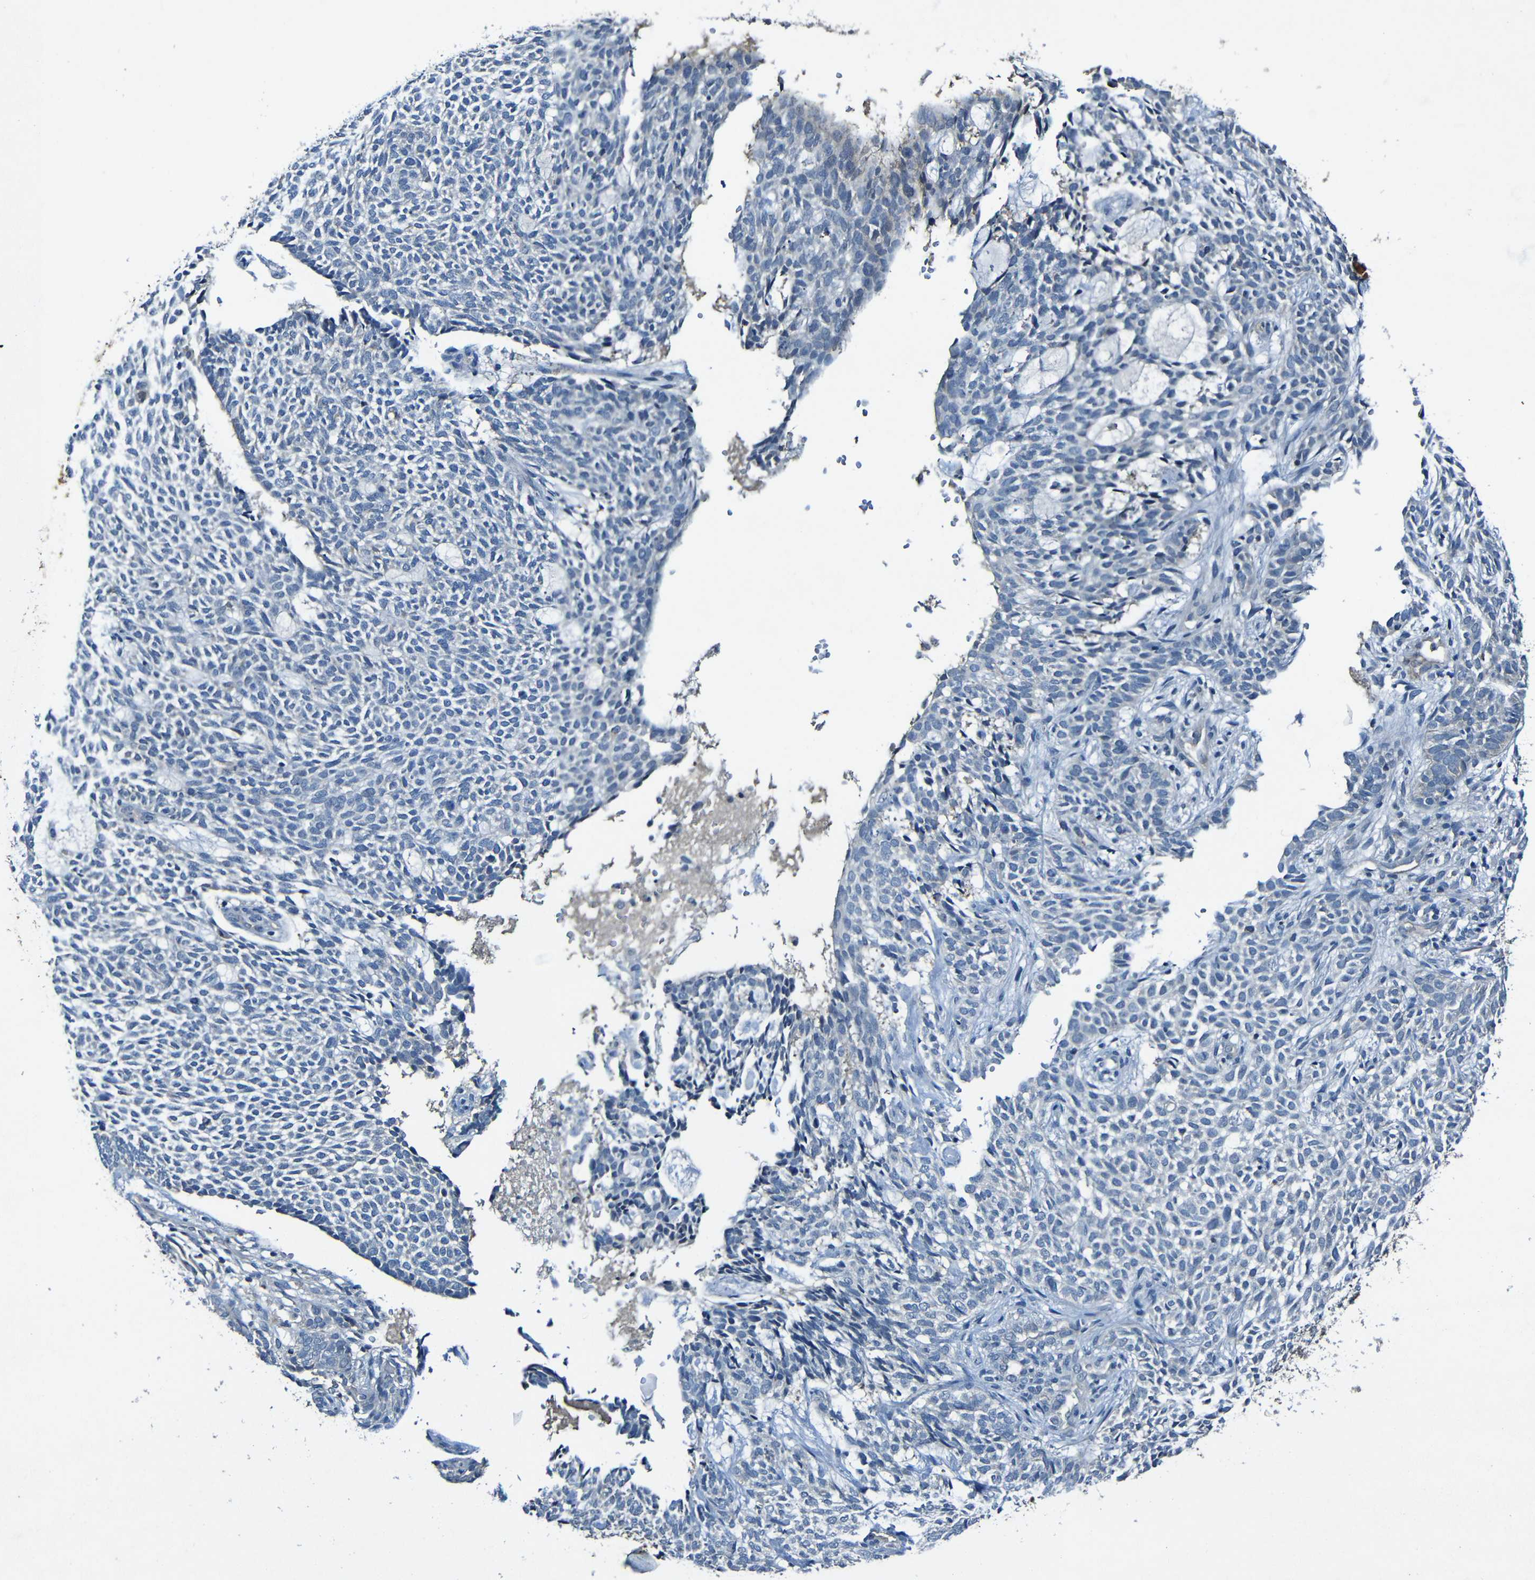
{"staining": {"intensity": "negative", "quantity": "none", "location": "none"}, "tissue": "skin cancer", "cell_type": "Tumor cells", "image_type": "cancer", "snomed": [{"axis": "morphology", "description": "Basal cell carcinoma"}, {"axis": "topography", "description": "Skin"}], "caption": "Tumor cells show no significant staining in skin cancer (basal cell carcinoma).", "gene": "LRRC70", "patient": {"sex": "male", "age": 87}}